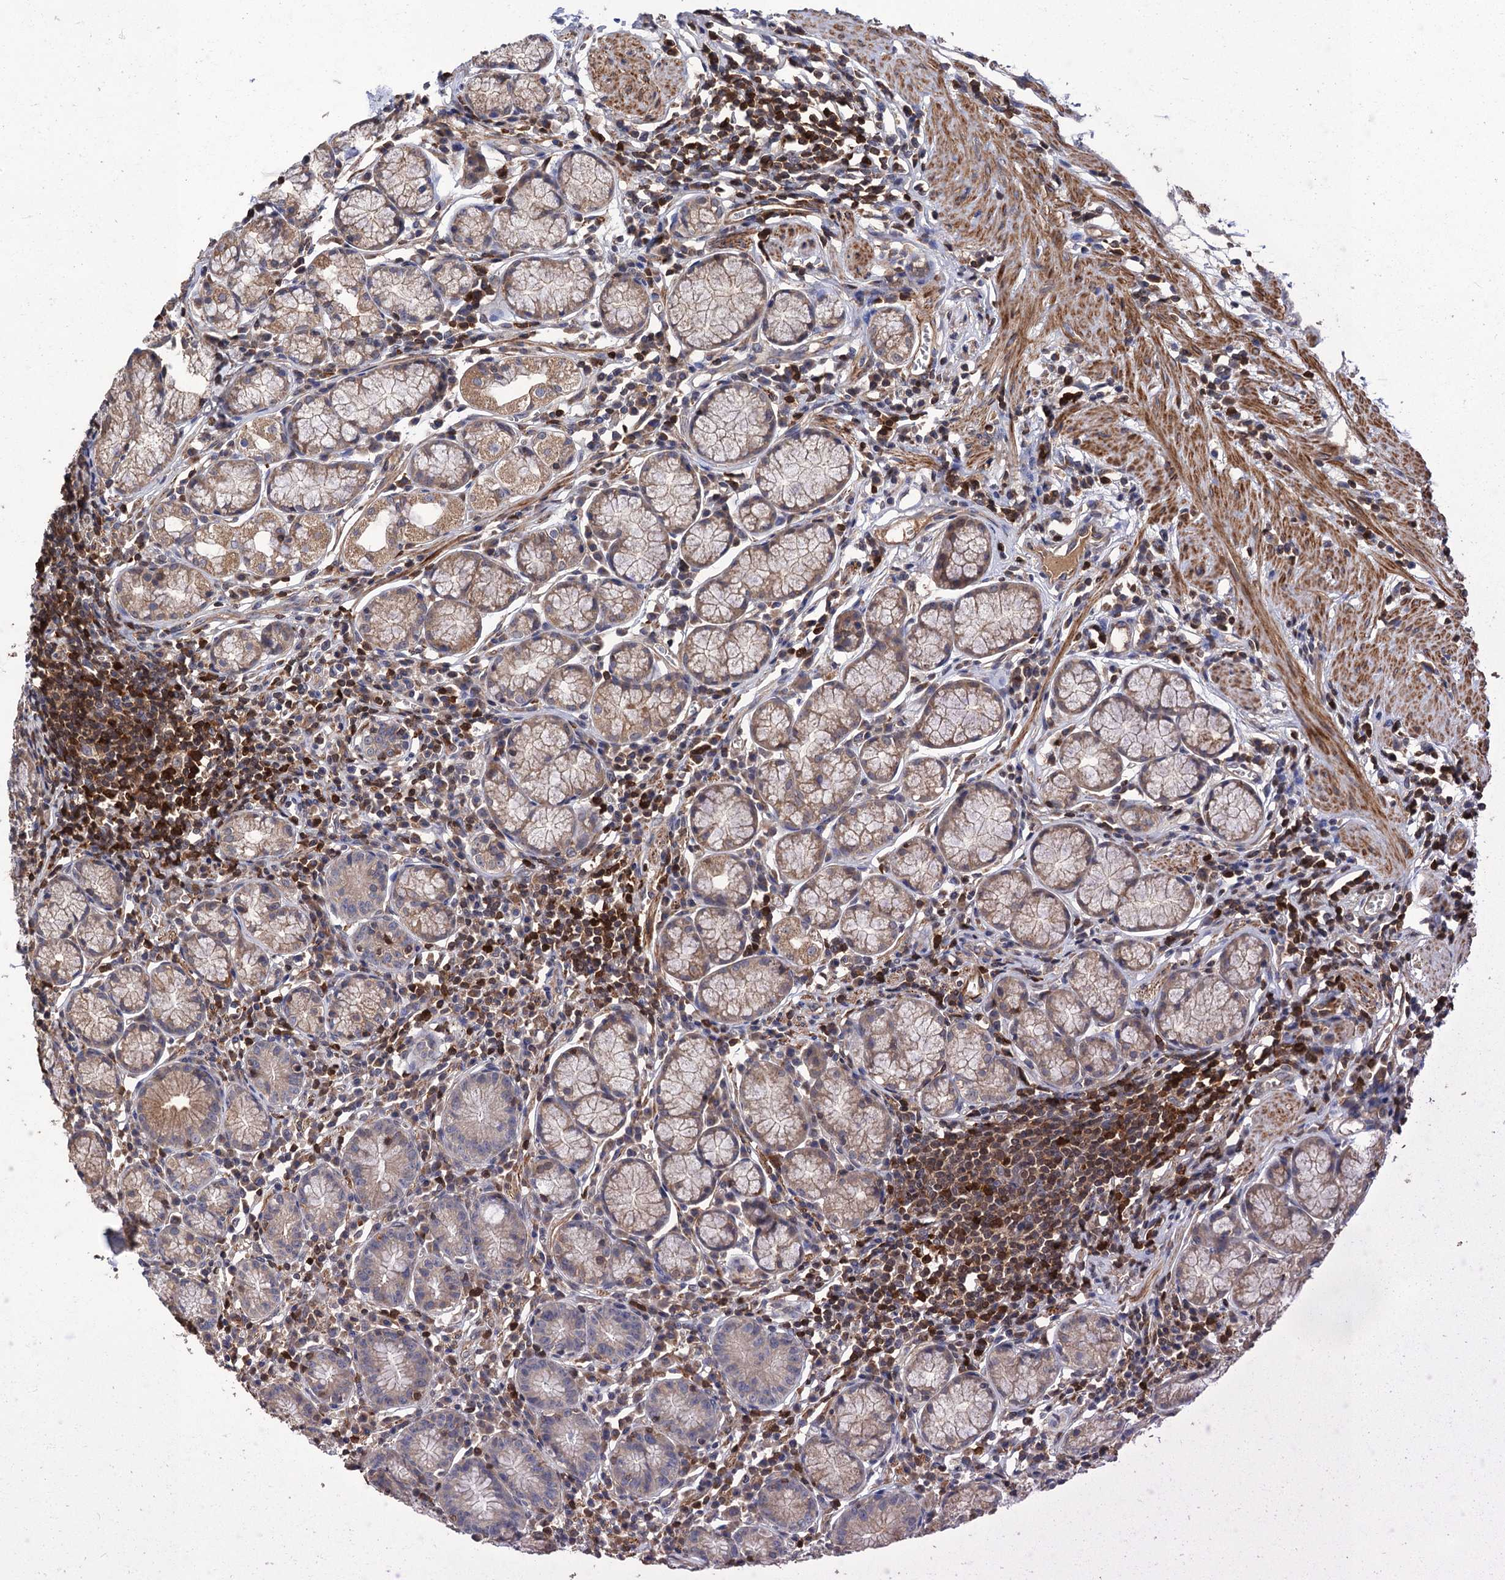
{"staining": {"intensity": "moderate", "quantity": "25%-75%", "location": "cytoplasmic/membranous"}, "tissue": "stomach", "cell_type": "Glandular cells", "image_type": "normal", "snomed": [{"axis": "morphology", "description": "Normal tissue, NOS"}, {"axis": "topography", "description": "Stomach"}], "caption": "Protein analysis of normal stomach shows moderate cytoplasmic/membranous positivity in about 25%-75% of glandular cells. Nuclei are stained in blue.", "gene": "DGKA", "patient": {"sex": "male", "age": 55}}